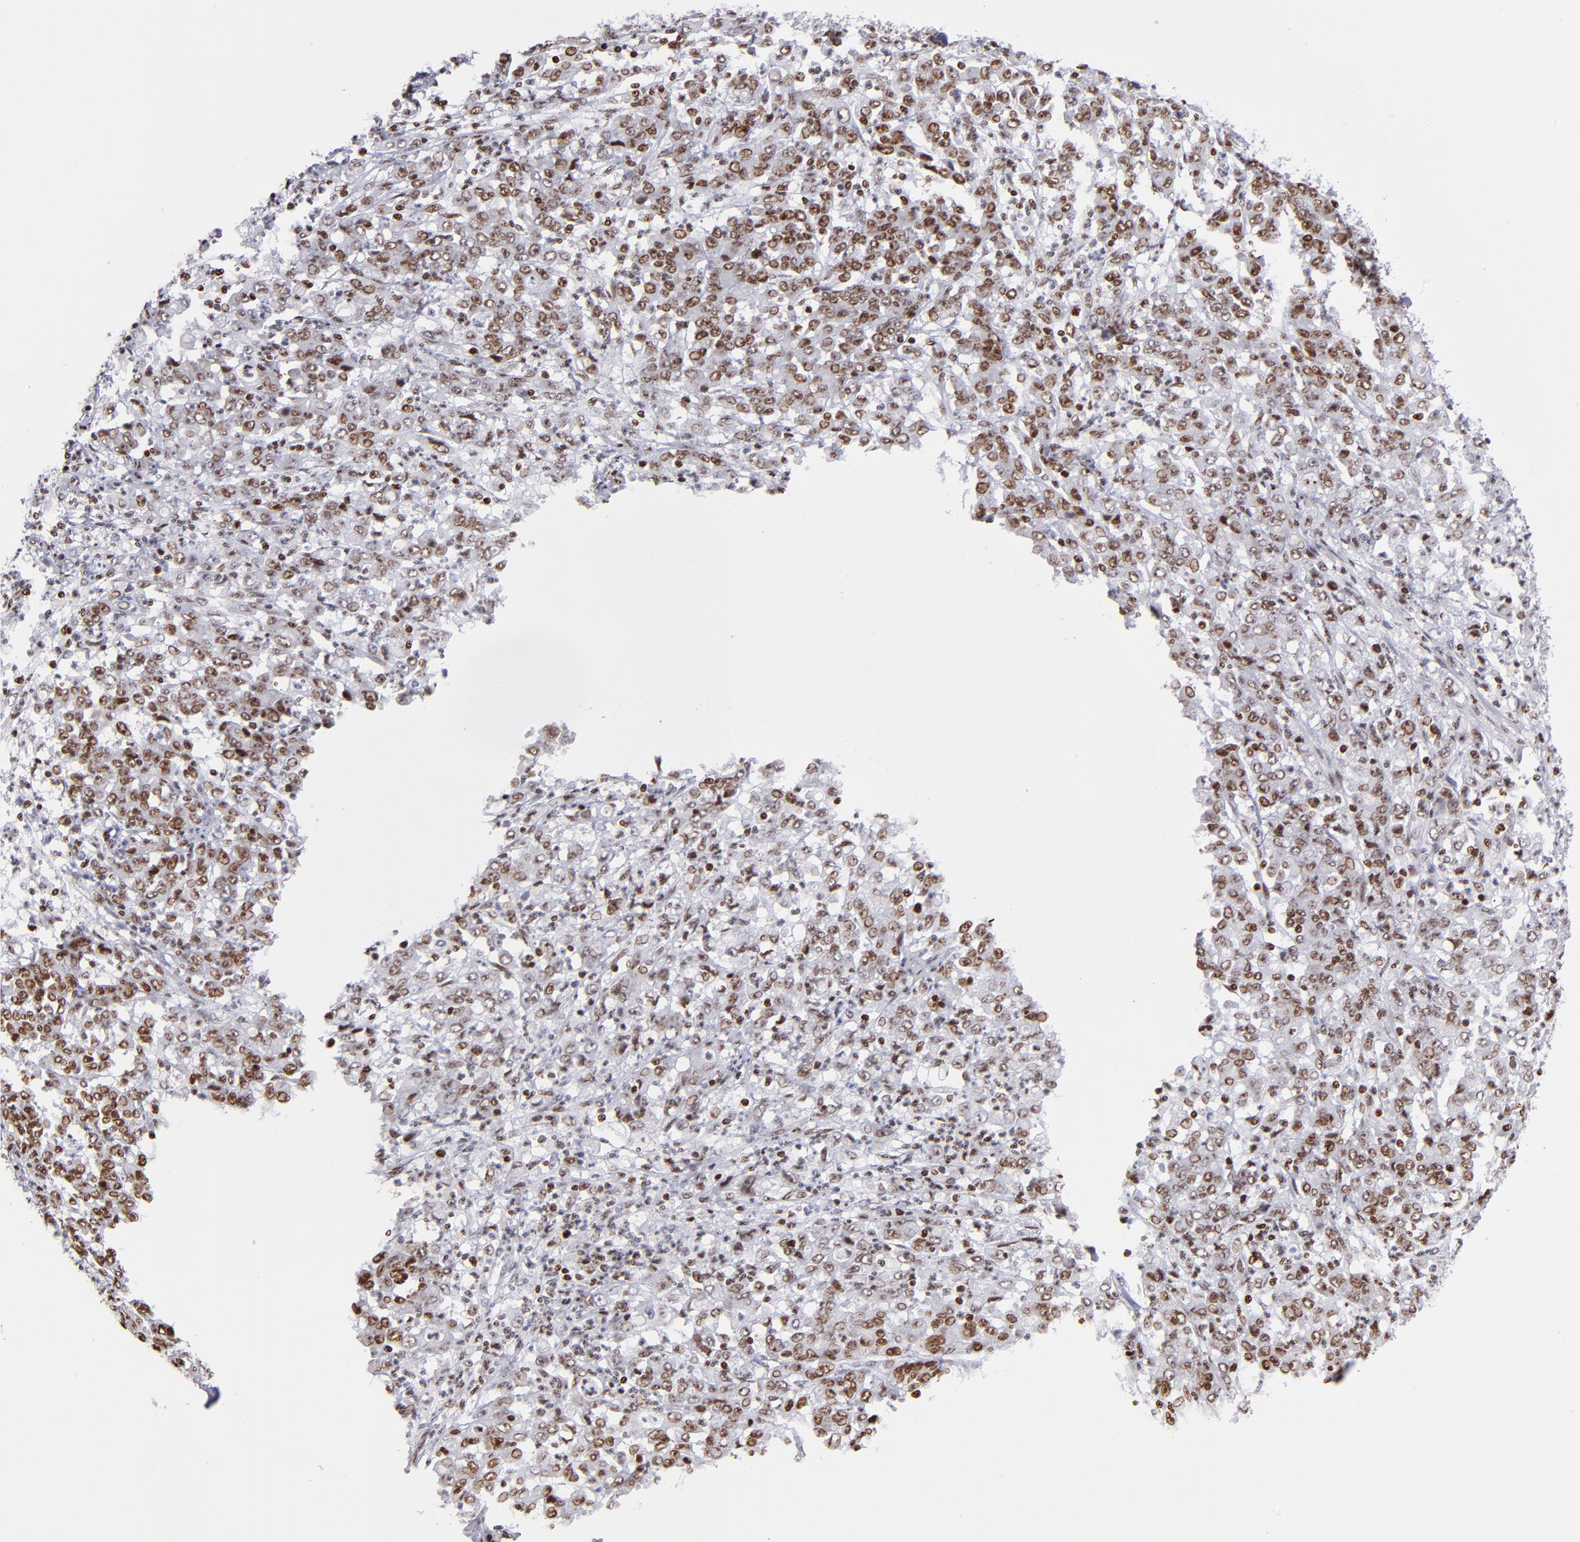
{"staining": {"intensity": "moderate", "quantity": "25%-75%", "location": "nuclear"}, "tissue": "stomach cancer", "cell_type": "Tumor cells", "image_type": "cancer", "snomed": [{"axis": "morphology", "description": "Adenocarcinoma, NOS"}, {"axis": "topography", "description": "Stomach, lower"}], "caption": "IHC photomicrograph of neoplastic tissue: human adenocarcinoma (stomach) stained using immunohistochemistry (IHC) demonstrates medium levels of moderate protein expression localized specifically in the nuclear of tumor cells, appearing as a nuclear brown color.", "gene": "POLA1", "patient": {"sex": "female", "age": 71}}